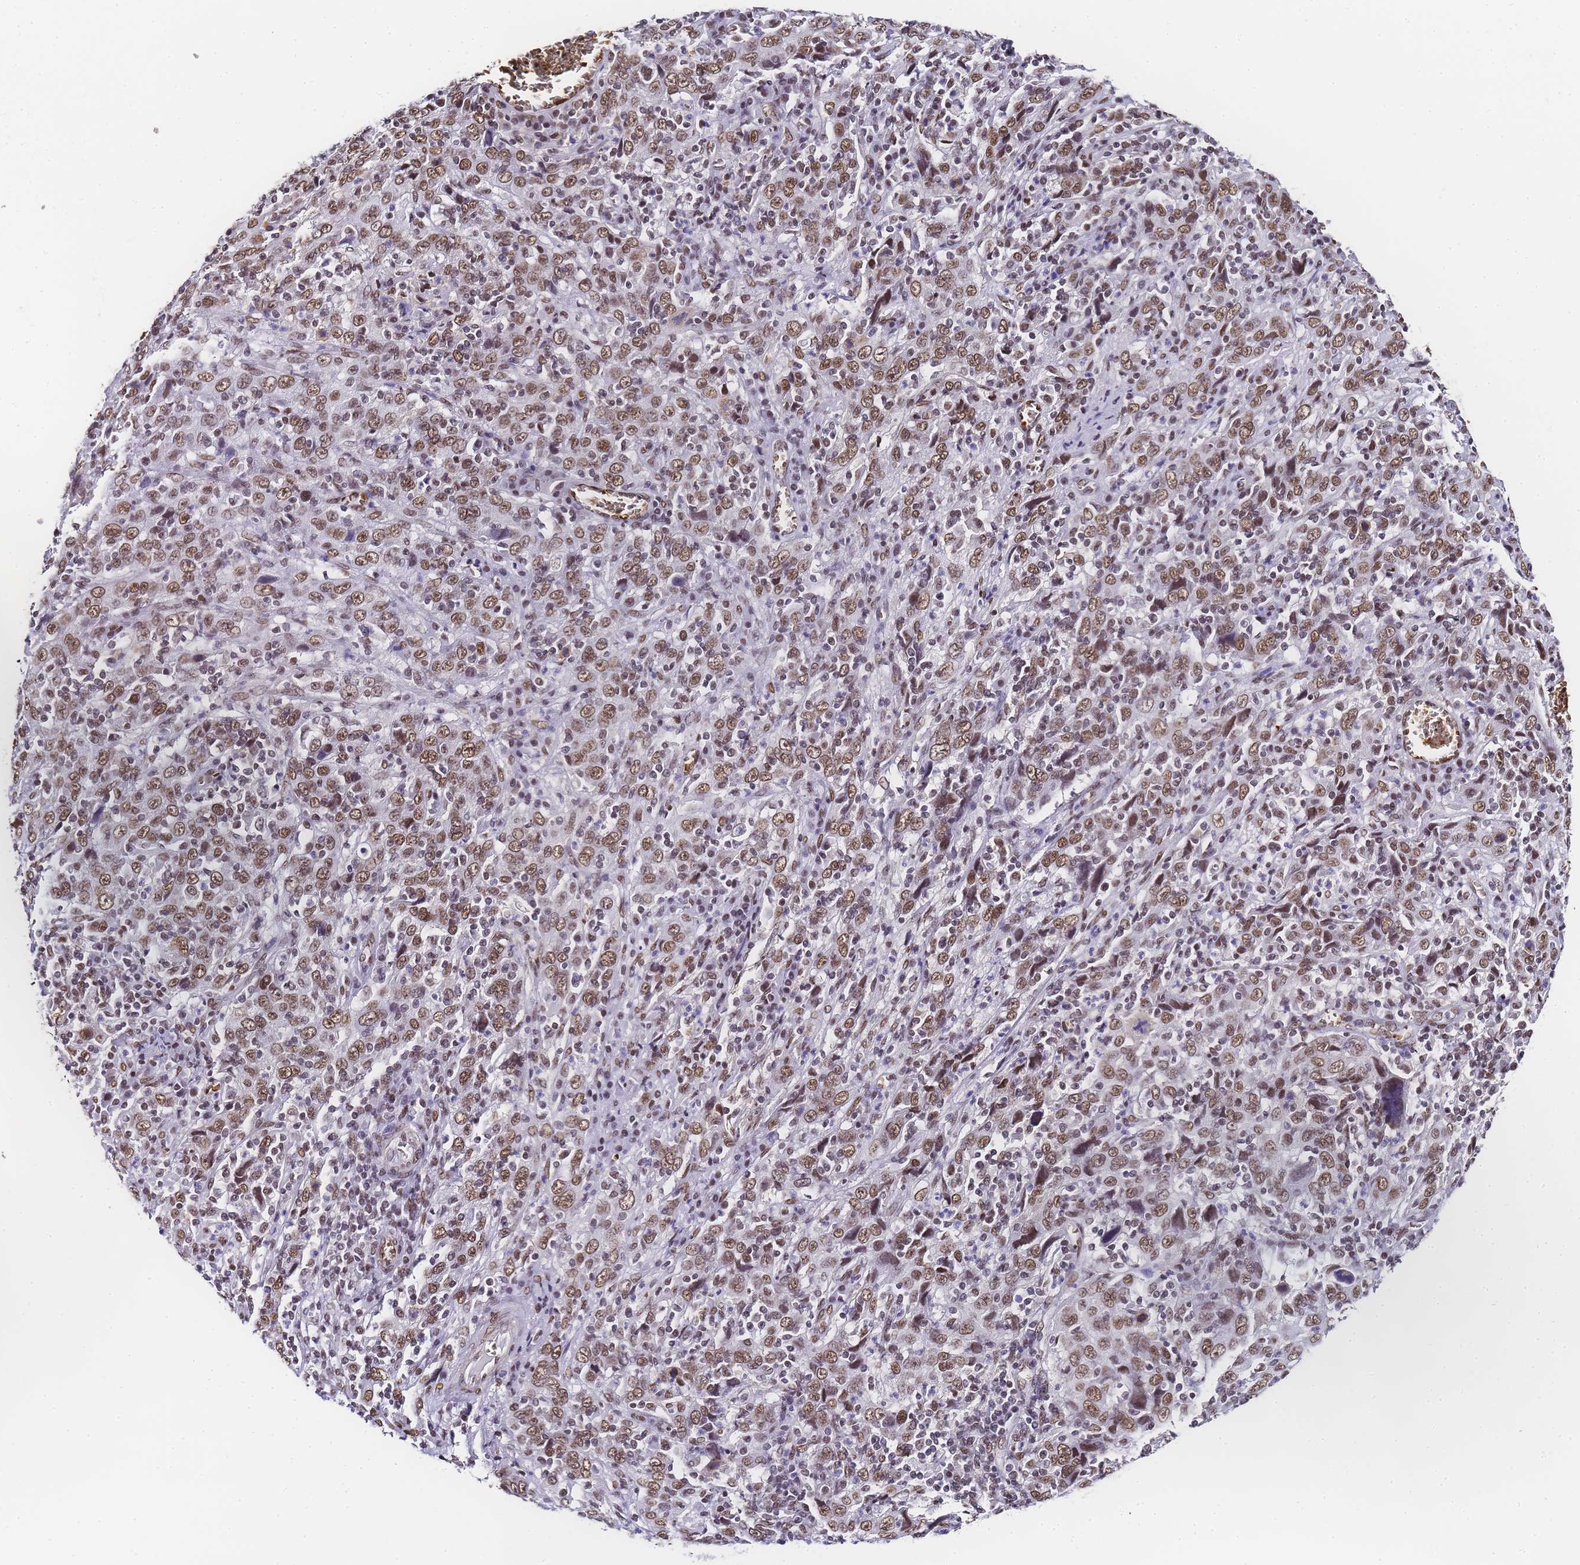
{"staining": {"intensity": "moderate", "quantity": ">75%", "location": "nuclear"}, "tissue": "cervical cancer", "cell_type": "Tumor cells", "image_type": "cancer", "snomed": [{"axis": "morphology", "description": "Squamous cell carcinoma, NOS"}, {"axis": "topography", "description": "Cervix"}], "caption": "This photomicrograph displays immunohistochemistry (IHC) staining of human cervical cancer, with medium moderate nuclear staining in approximately >75% of tumor cells.", "gene": "POLR1A", "patient": {"sex": "female", "age": 46}}